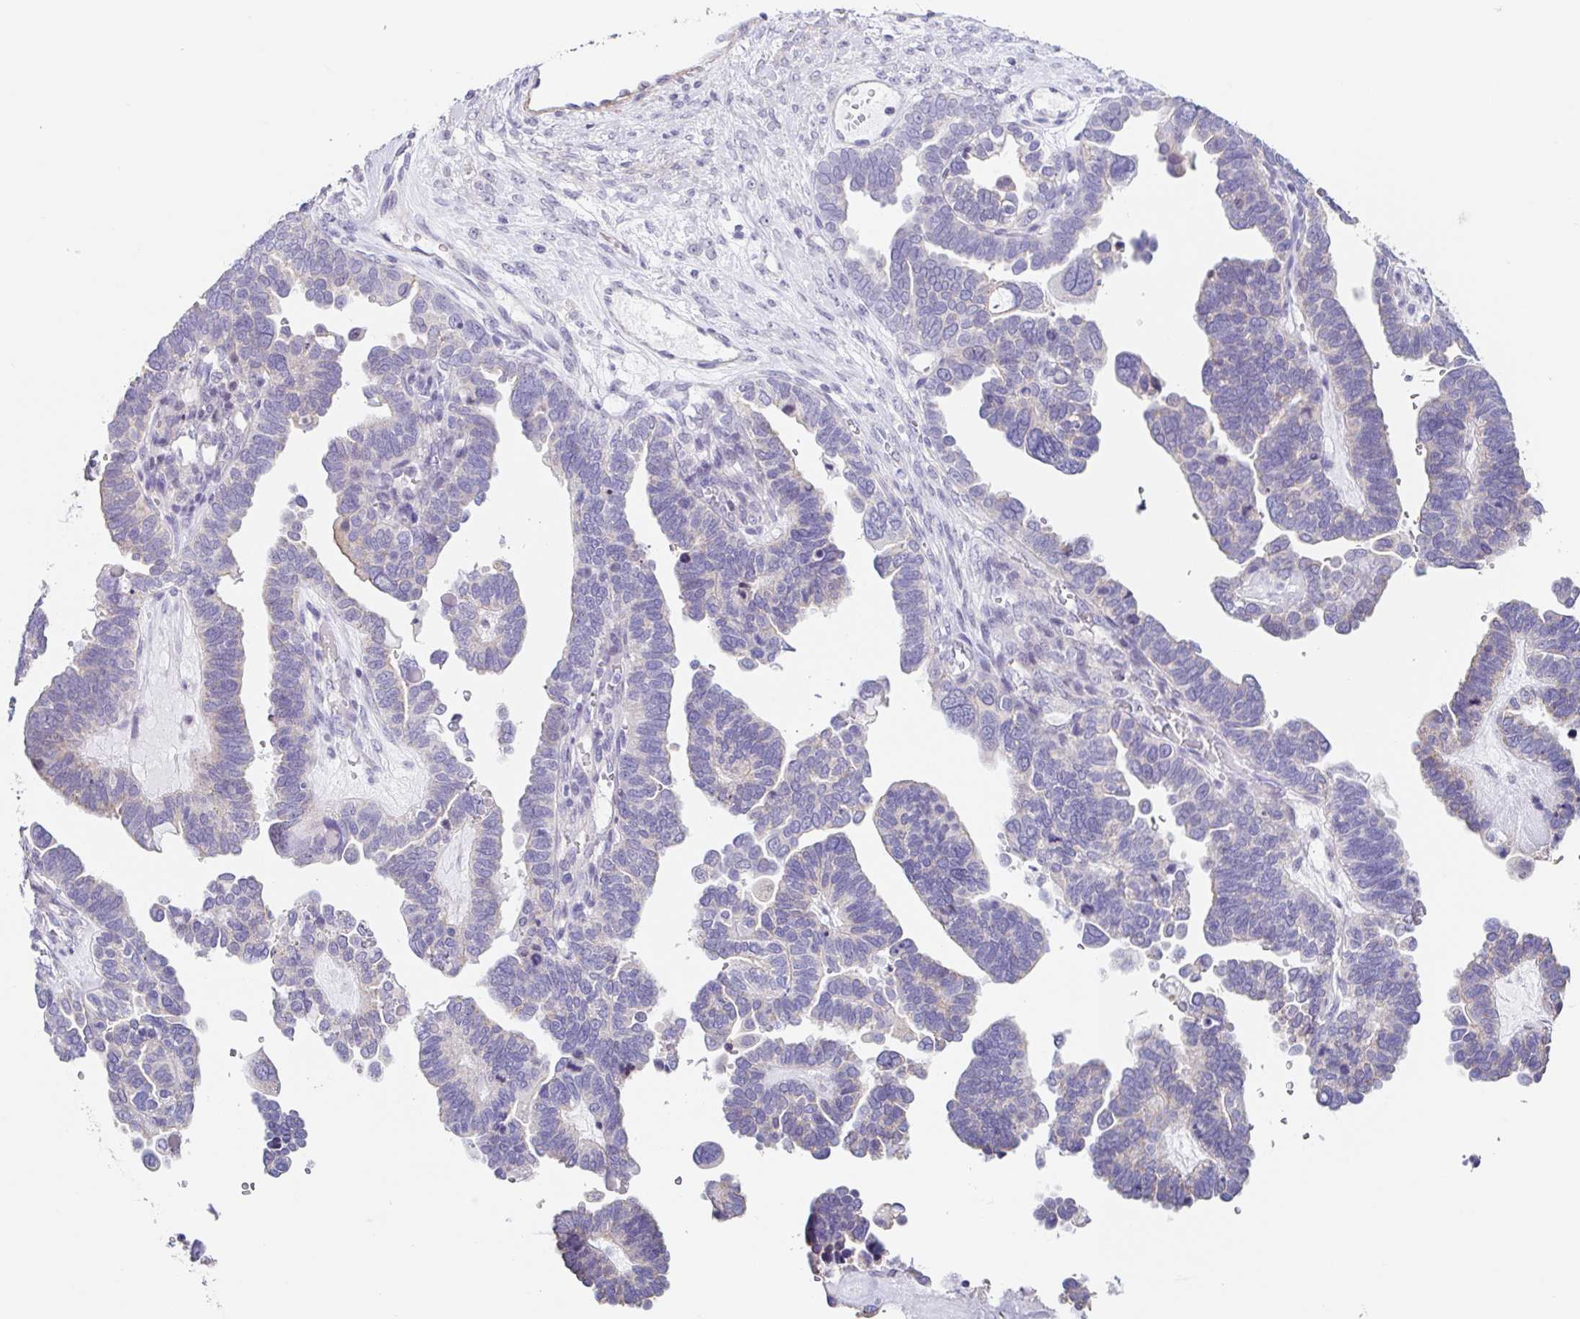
{"staining": {"intensity": "negative", "quantity": "none", "location": "none"}, "tissue": "ovarian cancer", "cell_type": "Tumor cells", "image_type": "cancer", "snomed": [{"axis": "morphology", "description": "Cystadenocarcinoma, serous, NOS"}, {"axis": "topography", "description": "Ovary"}], "caption": "IHC micrograph of neoplastic tissue: ovarian cancer (serous cystadenocarcinoma) stained with DAB displays no significant protein expression in tumor cells.", "gene": "DCAF17", "patient": {"sex": "female", "age": 51}}